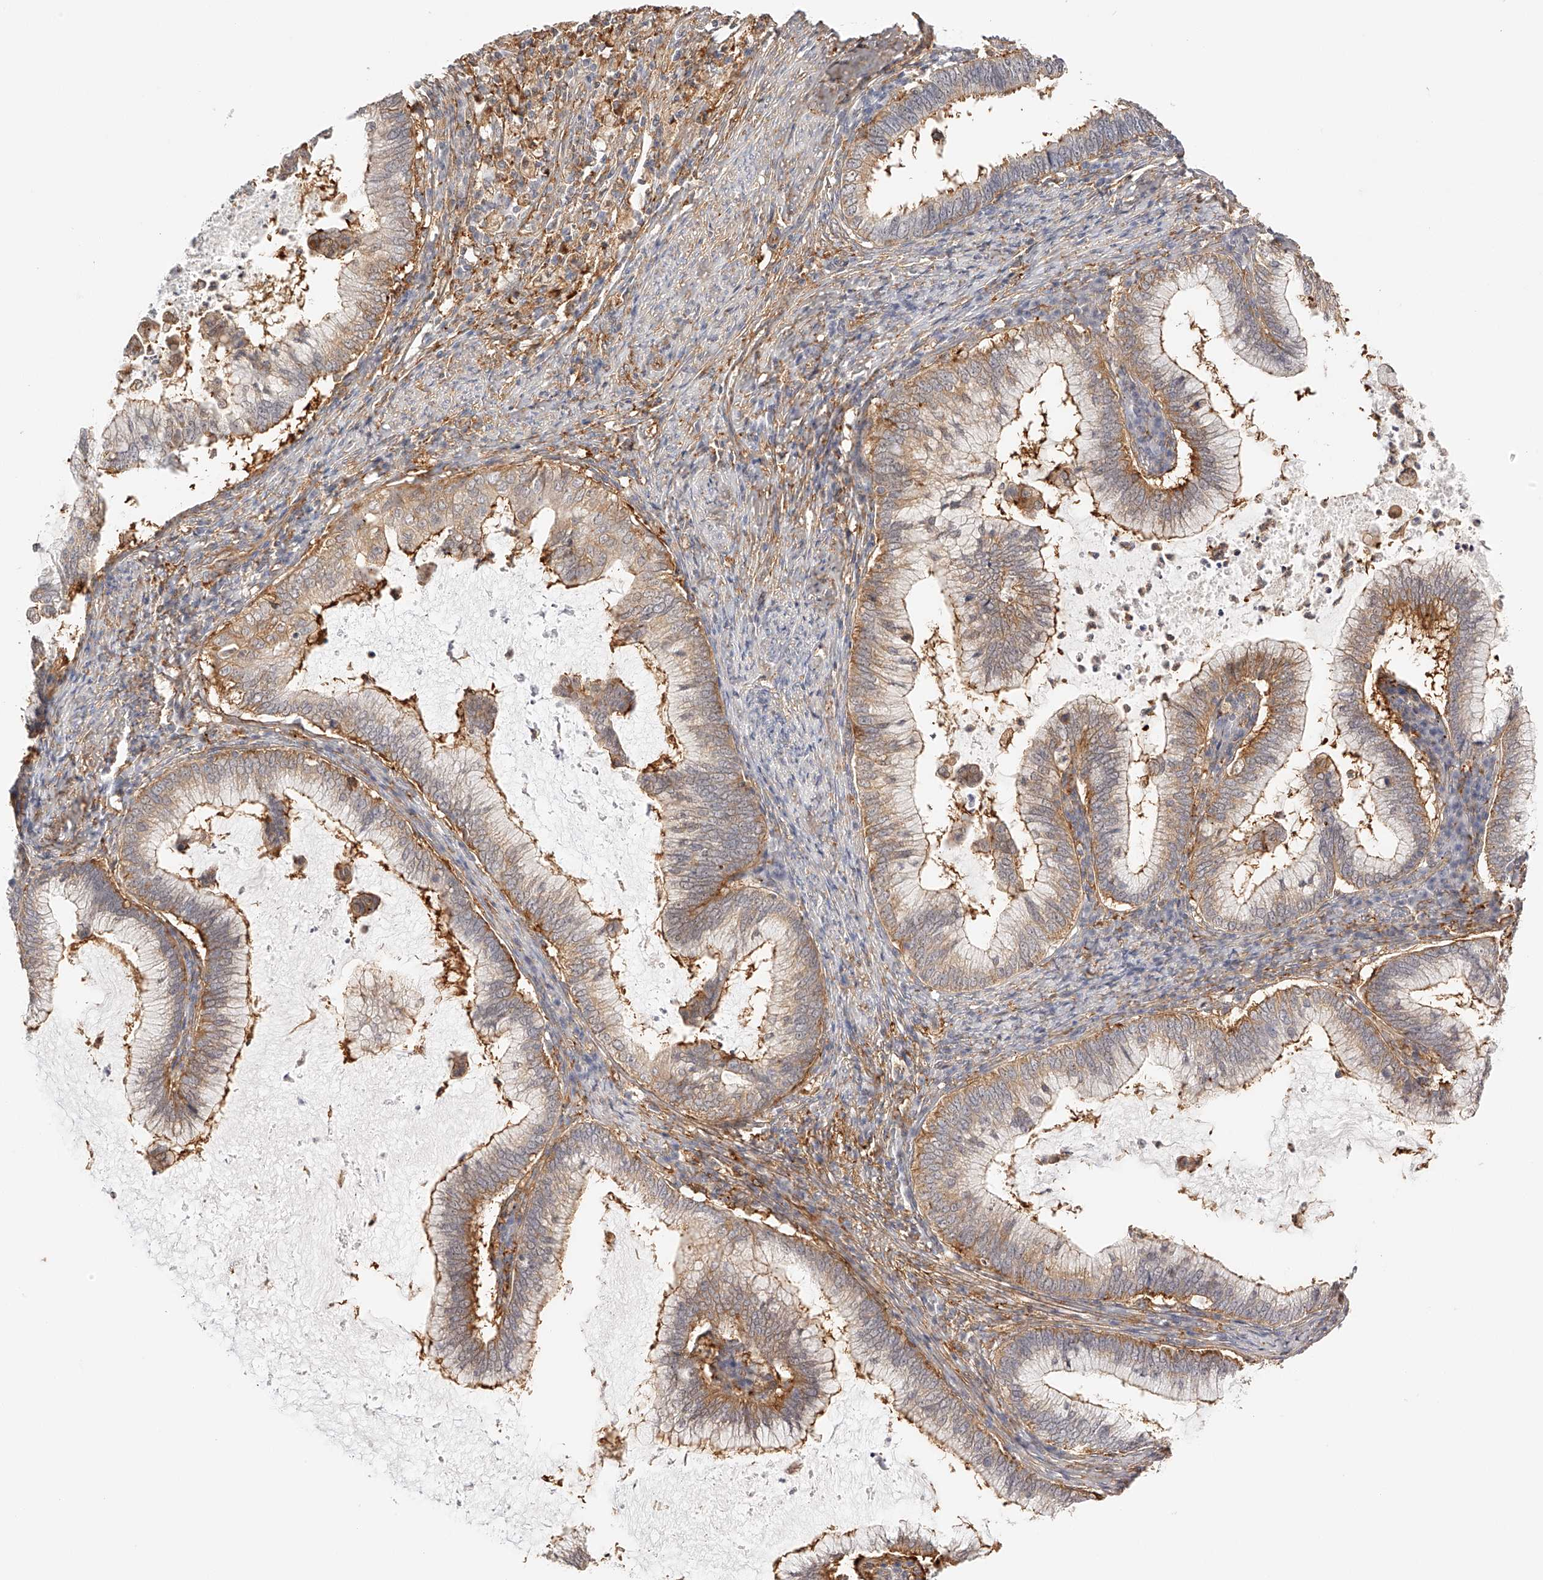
{"staining": {"intensity": "moderate", "quantity": "25%-75%", "location": "cytoplasmic/membranous"}, "tissue": "cervical cancer", "cell_type": "Tumor cells", "image_type": "cancer", "snomed": [{"axis": "morphology", "description": "Adenocarcinoma, NOS"}, {"axis": "topography", "description": "Cervix"}], "caption": "Cervical cancer (adenocarcinoma) tissue displays moderate cytoplasmic/membranous positivity in approximately 25%-75% of tumor cells The protein is shown in brown color, while the nuclei are stained blue.", "gene": "SYNC", "patient": {"sex": "female", "age": 36}}